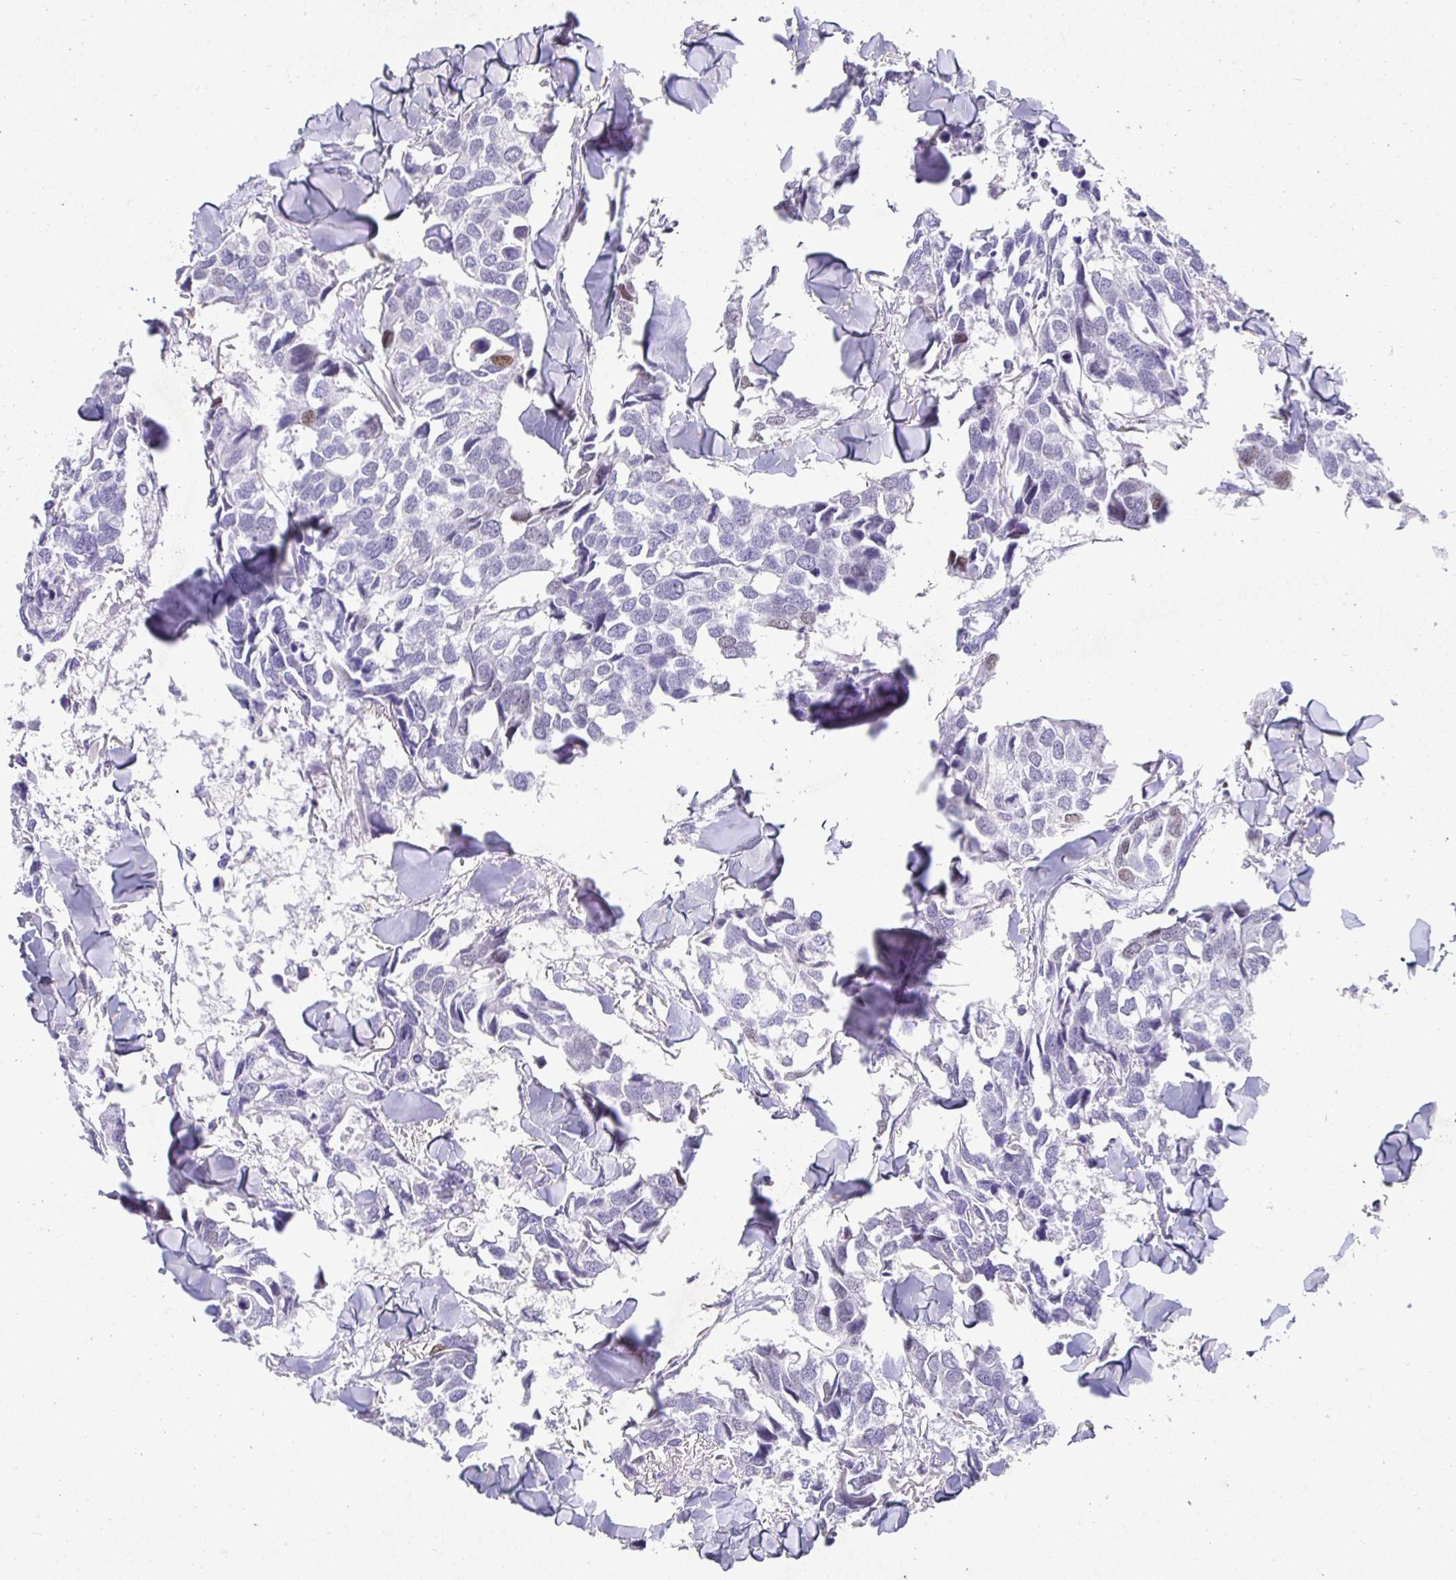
{"staining": {"intensity": "negative", "quantity": "none", "location": "none"}, "tissue": "breast cancer", "cell_type": "Tumor cells", "image_type": "cancer", "snomed": [{"axis": "morphology", "description": "Duct carcinoma"}, {"axis": "topography", "description": "Breast"}], "caption": "Immunohistochemistry of breast cancer (intraductal carcinoma) demonstrates no staining in tumor cells.", "gene": "SATB1", "patient": {"sex": "female", "age": 83}}